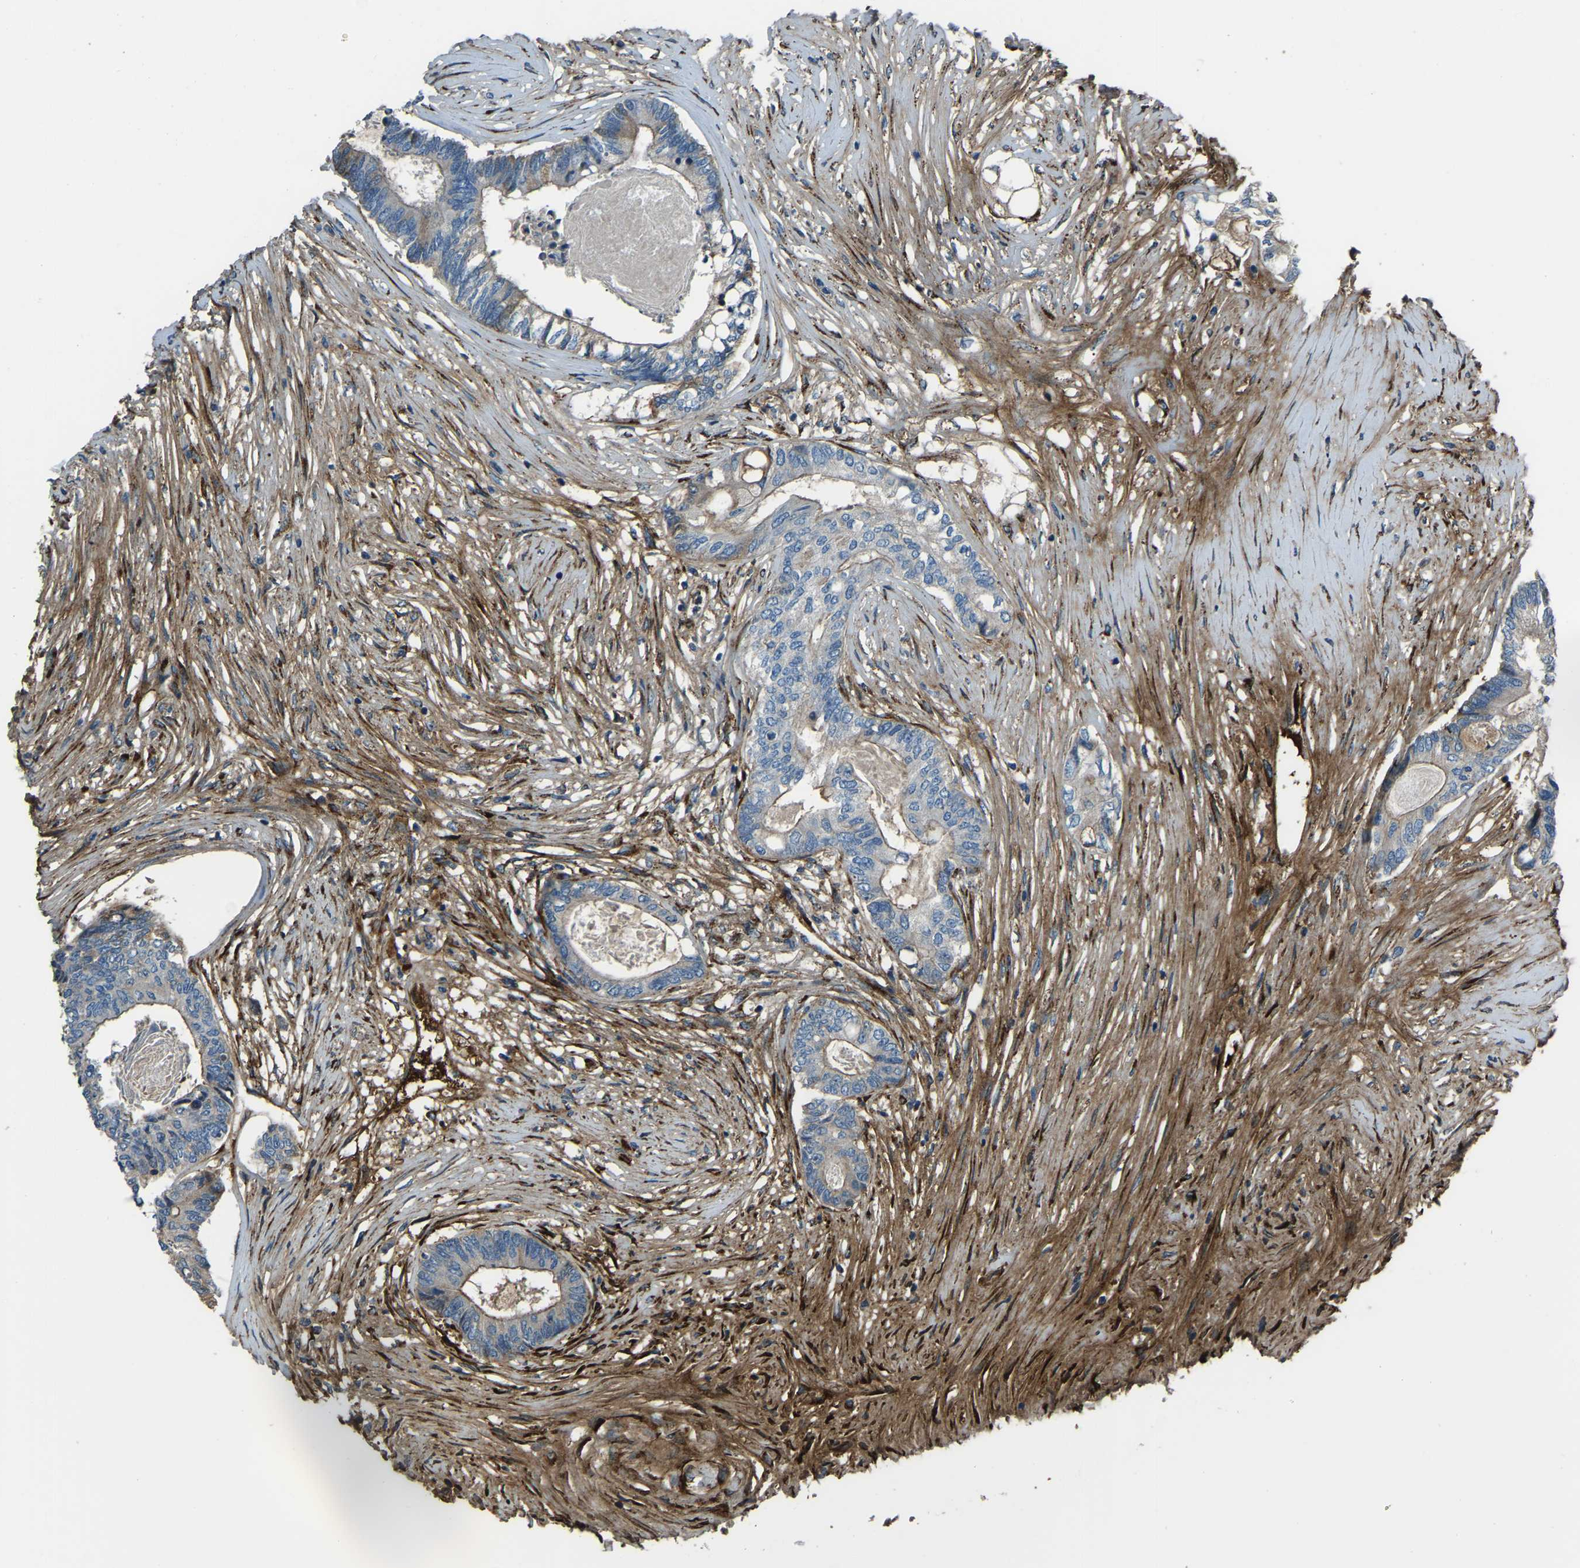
{"staining": {"intensity": "moderate", "quantity": "<25%", "location": "cytoplasmic/membranous"}, "tissue": "colorectal cancer", "cell_type": "Tumor cells", "image_type": "cancer", "snomed": [{"axis": "morphology", "description": "Adenocarcinoma, NOS"}, {"axis": "topography", "description": "Rectum"}], "caption": "IHC staining of colorectal cancer (adenocarcinoma), which displays low levels of moderate cytoplasmic/membranous staining in about <25% of tumor cells indicating moderate cytoplasmic/membranous protein expression. The staining was performed using DAB (3,3'-diaminobenzidine) (brown) for protein detection and nuclei were counterstained in hematoxylin (blue).", "gene": "COL3A1", "patient": {"sex": "male", "age": 63}}